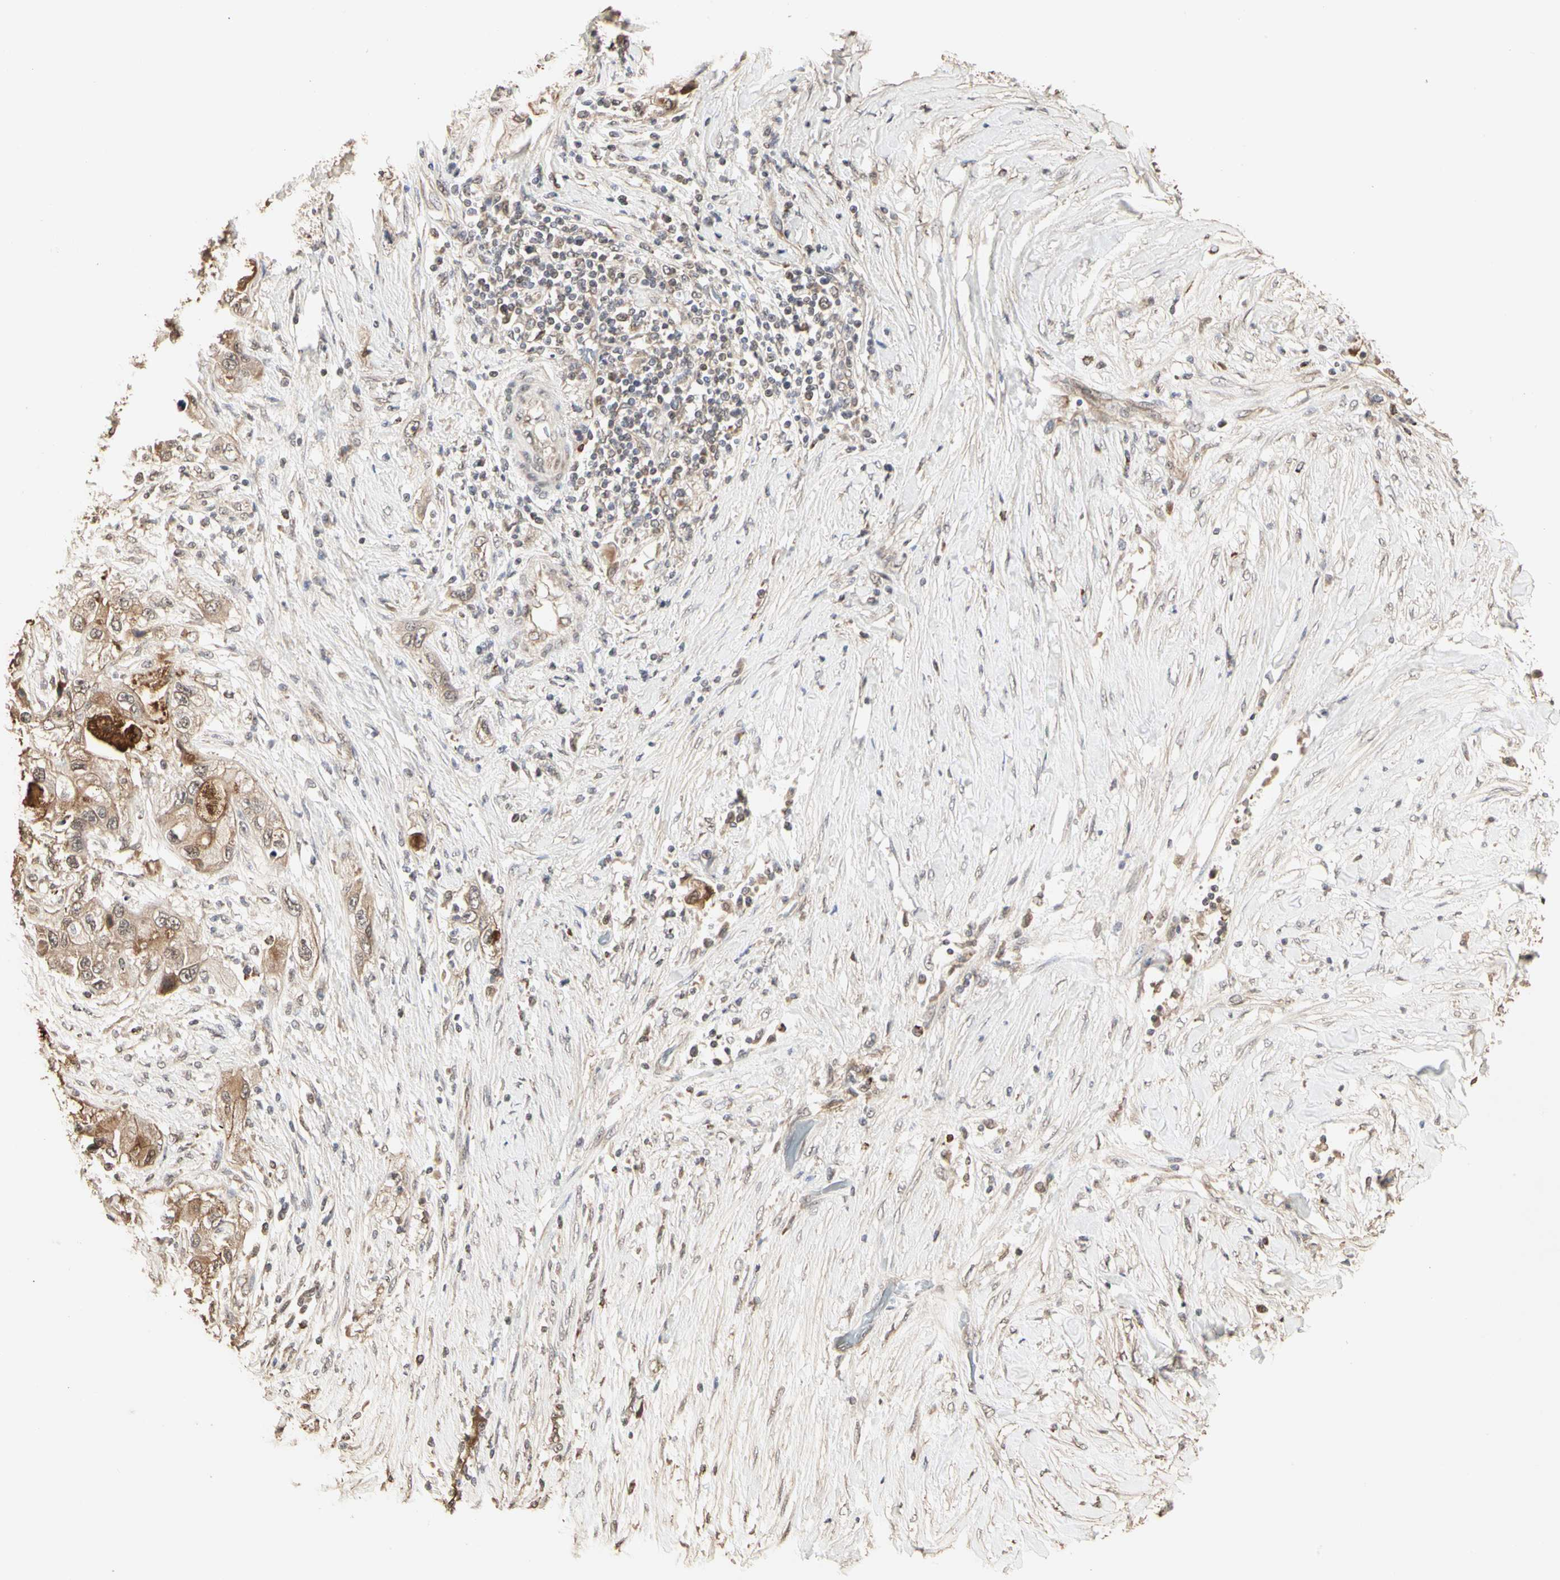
{"staining": {"intensity": "moderate", "quantity": ">75%", "location": "cytoplasmic/membranous"}, "tissue": "pancreatic cancer", "cell_type": "Tumor cells", "image_type": "cancer", "snomed": [{"axis": "morphology", "description": "Adenocarcinoma, NOS"}, {"axis": "topography", "description": "Pancreas"}], "caption": "The photomicrograph exhibits a brown stain indicating the presence of a protein in the cytoplasmic/membranous of tumor cells in pancreatic adenocarcinoma. (IHC, brightfield microscopy, high magnification).", "gene": "TAOK1", "patient": {"sex": "female", "age": 70}}